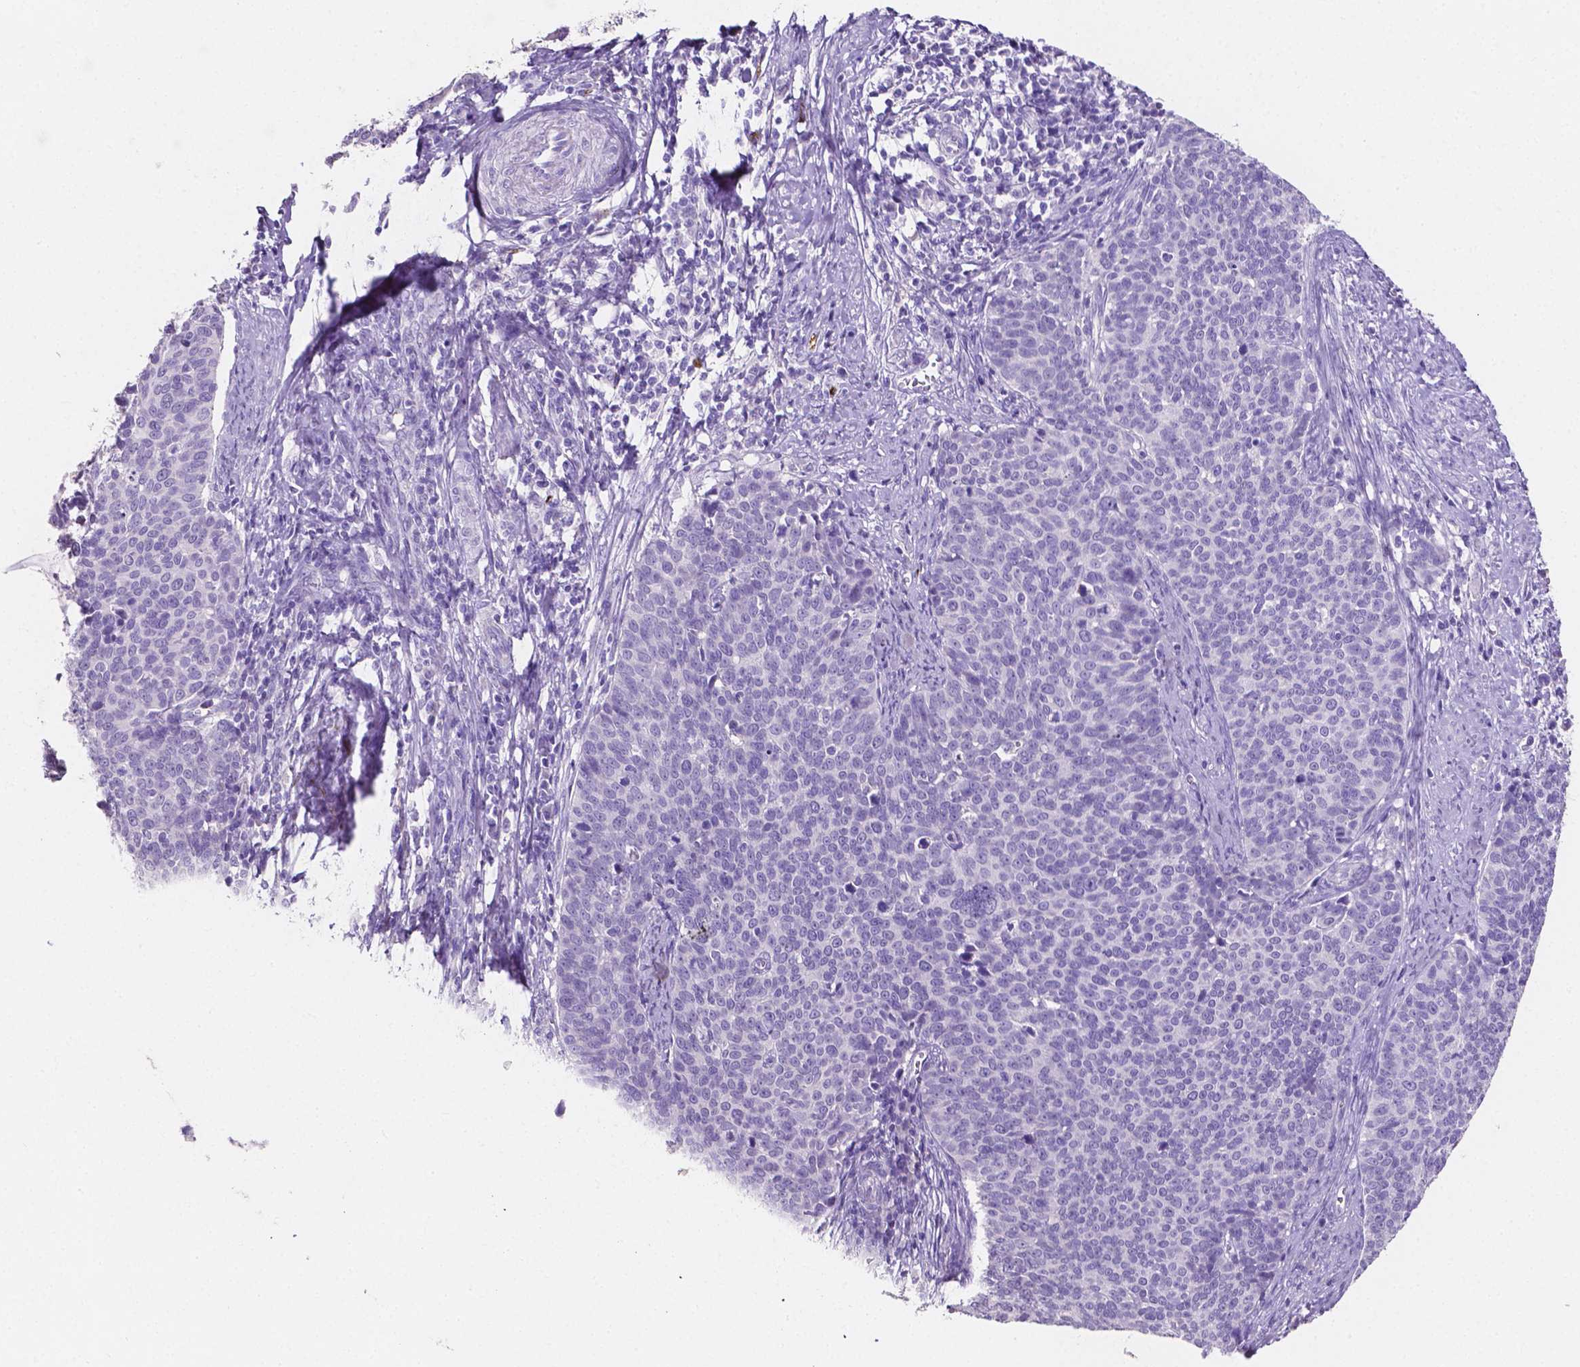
{"staining": {"intensity": "negative", "quantity": "none", "location": "none"}, "tissue": "cervical cancer", "cell_type": "Tumor cells", "image_type": "cancer", "snomed": [{"axis": "morphology", "description": "Normal tissue, NOS"}, {"axis": "morphology", "description": "Squamous cell carcinoma, NOS"}, {"axis": "topography", "description": "Cervix"}], "caption": "This is an IHC image of human squamous cell carcinoma (cervical). There is no expression in tumor cells.", "gene": "SLC22A2", "patient": {"sex": "female", "age": 39}}